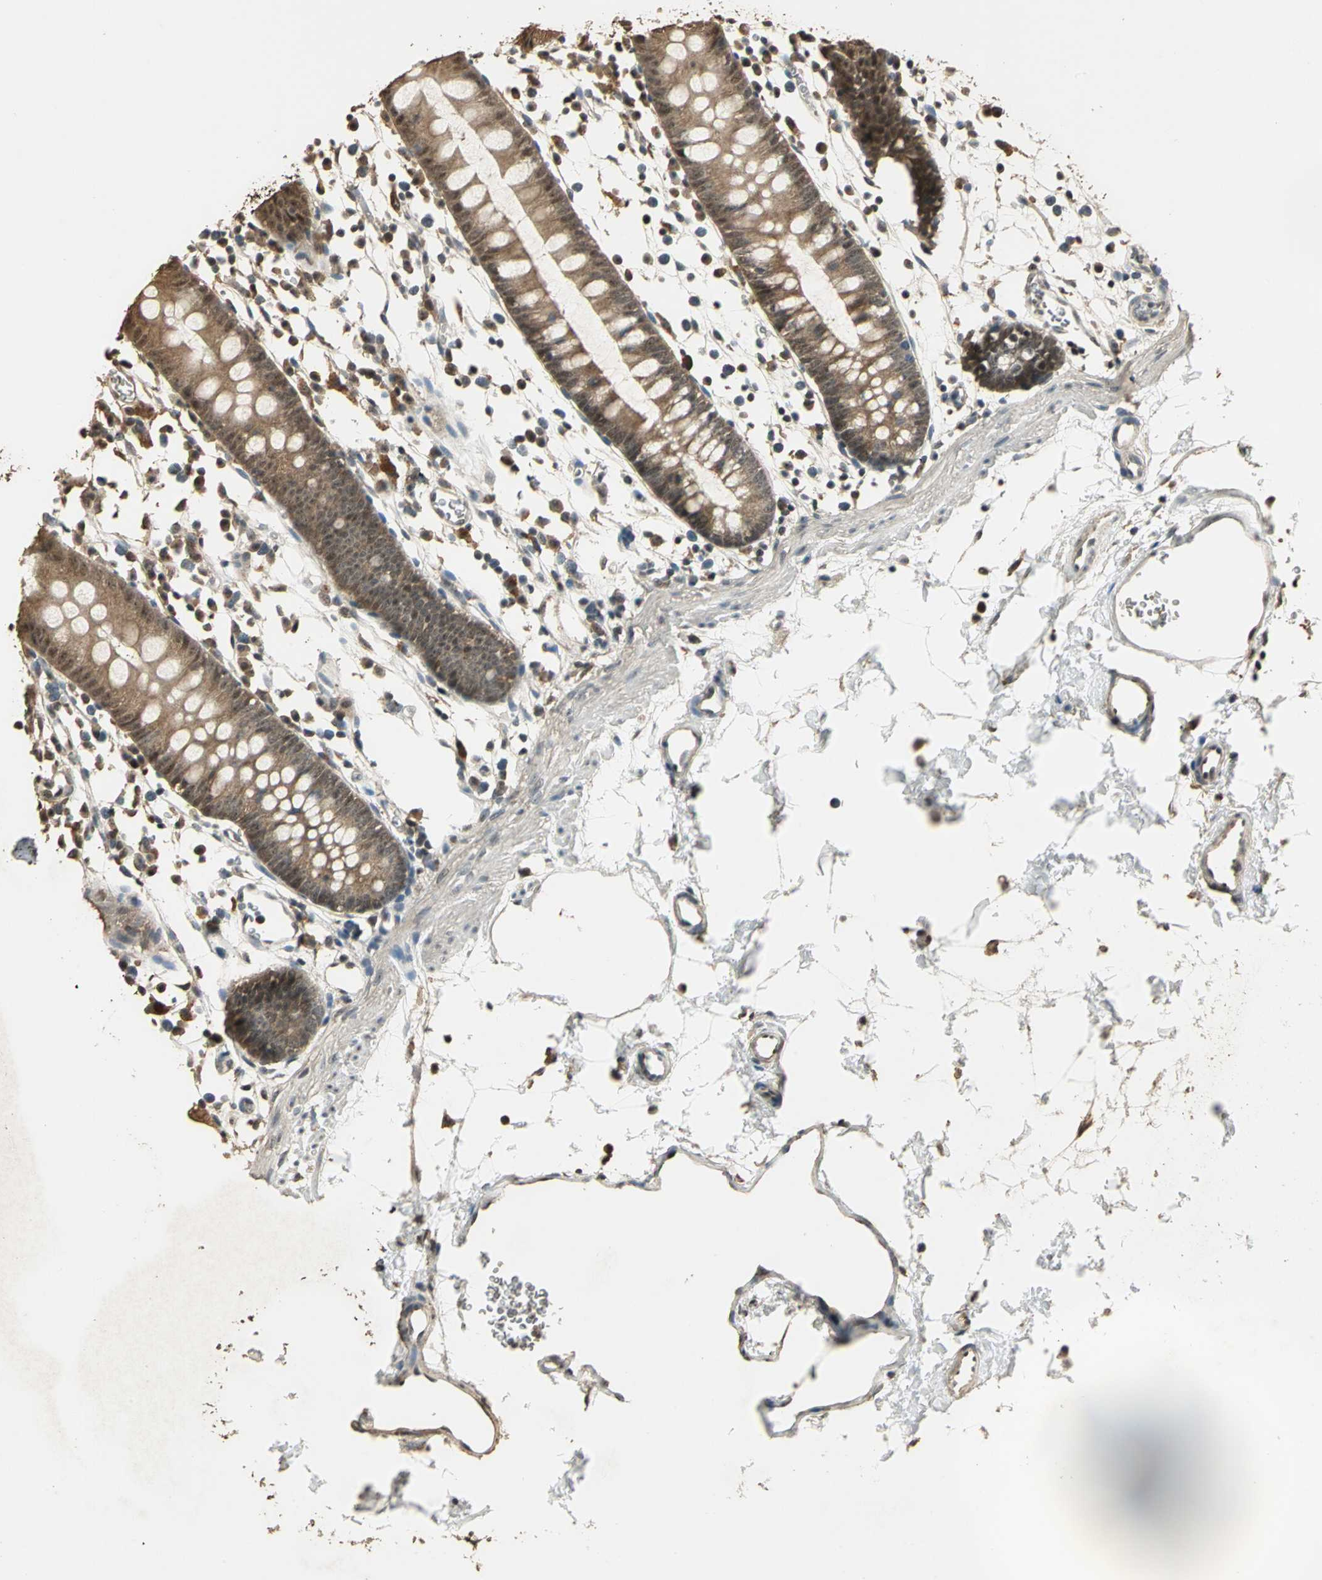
{"staining": {"intensity": "weak", "quantity": "25%-75%", "location": "cytoplasmic/membranous"}, "tissue": "colon", "cell_type": "Endothelial cells", "image_type": "normal", "snomed": [{"axis": "morphology", "description": "Normal tissue, NOS"}, {"axis": "topography", "description": "Colon"}], "caption": "A brown stain labels weak cytoplasmic/membranous positivity of a protein in endothelial cells of benign human colon.", "gene": "UCHL5", "patient": {"sex": "male", "age": 14}}